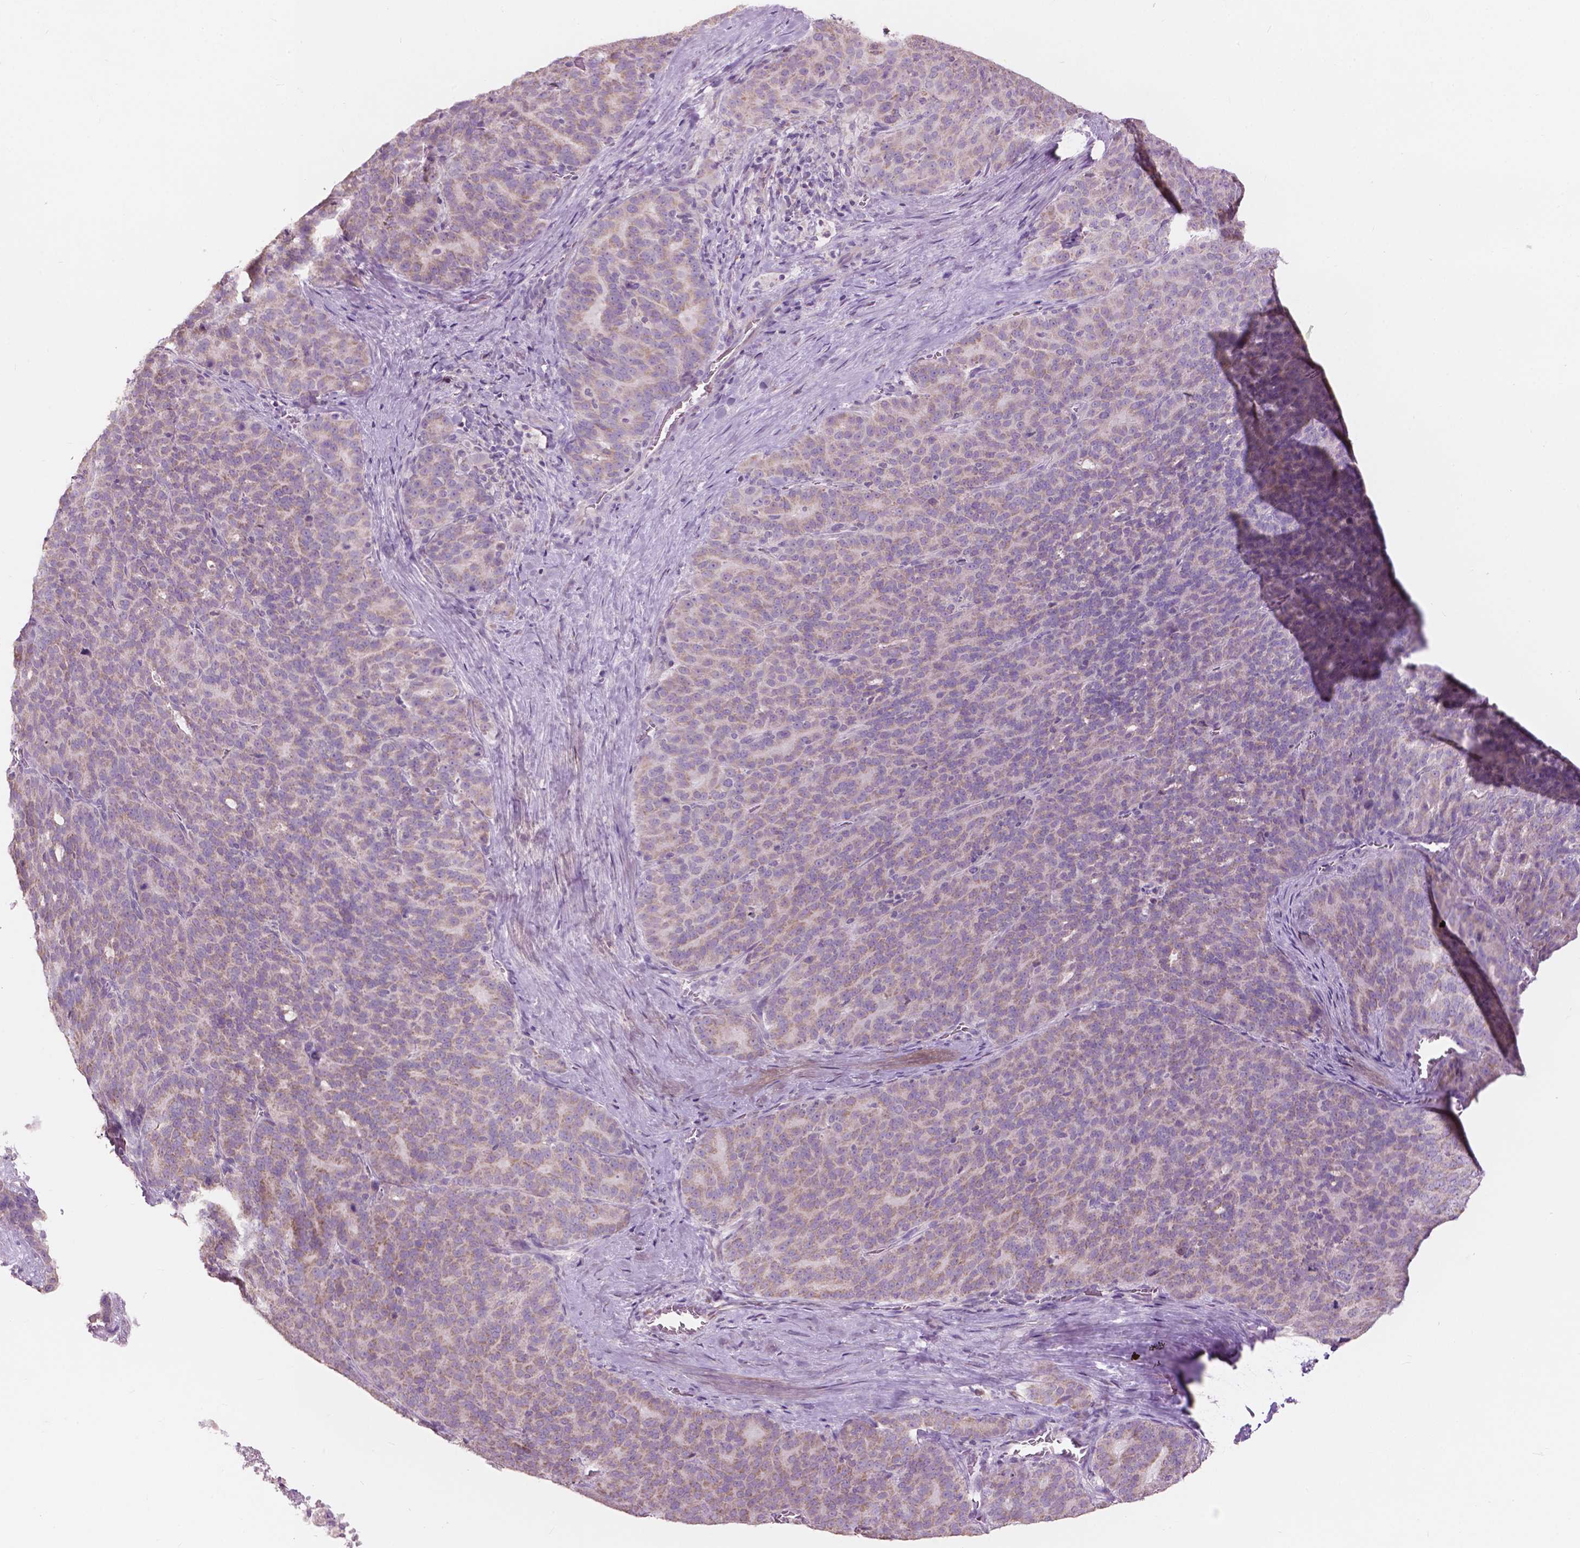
{"staining": {"intensity": "weak", "quantity": "25%-75%", "location": "cytoplasmic/membranous"}, "tissue": "liver cancer", "cell_type": "Tumor cells", "image_type": "cancer", "snomed": [{"axis": "morphology", "description": "Cholangiocarcinoma"}, {"axis": "topography", "description": "Liver"}], "caption": "Weak cytoplasmic/membranous staining is identified in approximately 25%-75% of tumor cells in liver cancer (cholangiocarcinoma).", "gene": "NDUFS1", "patient": {"sex": "female", "age": 47}}